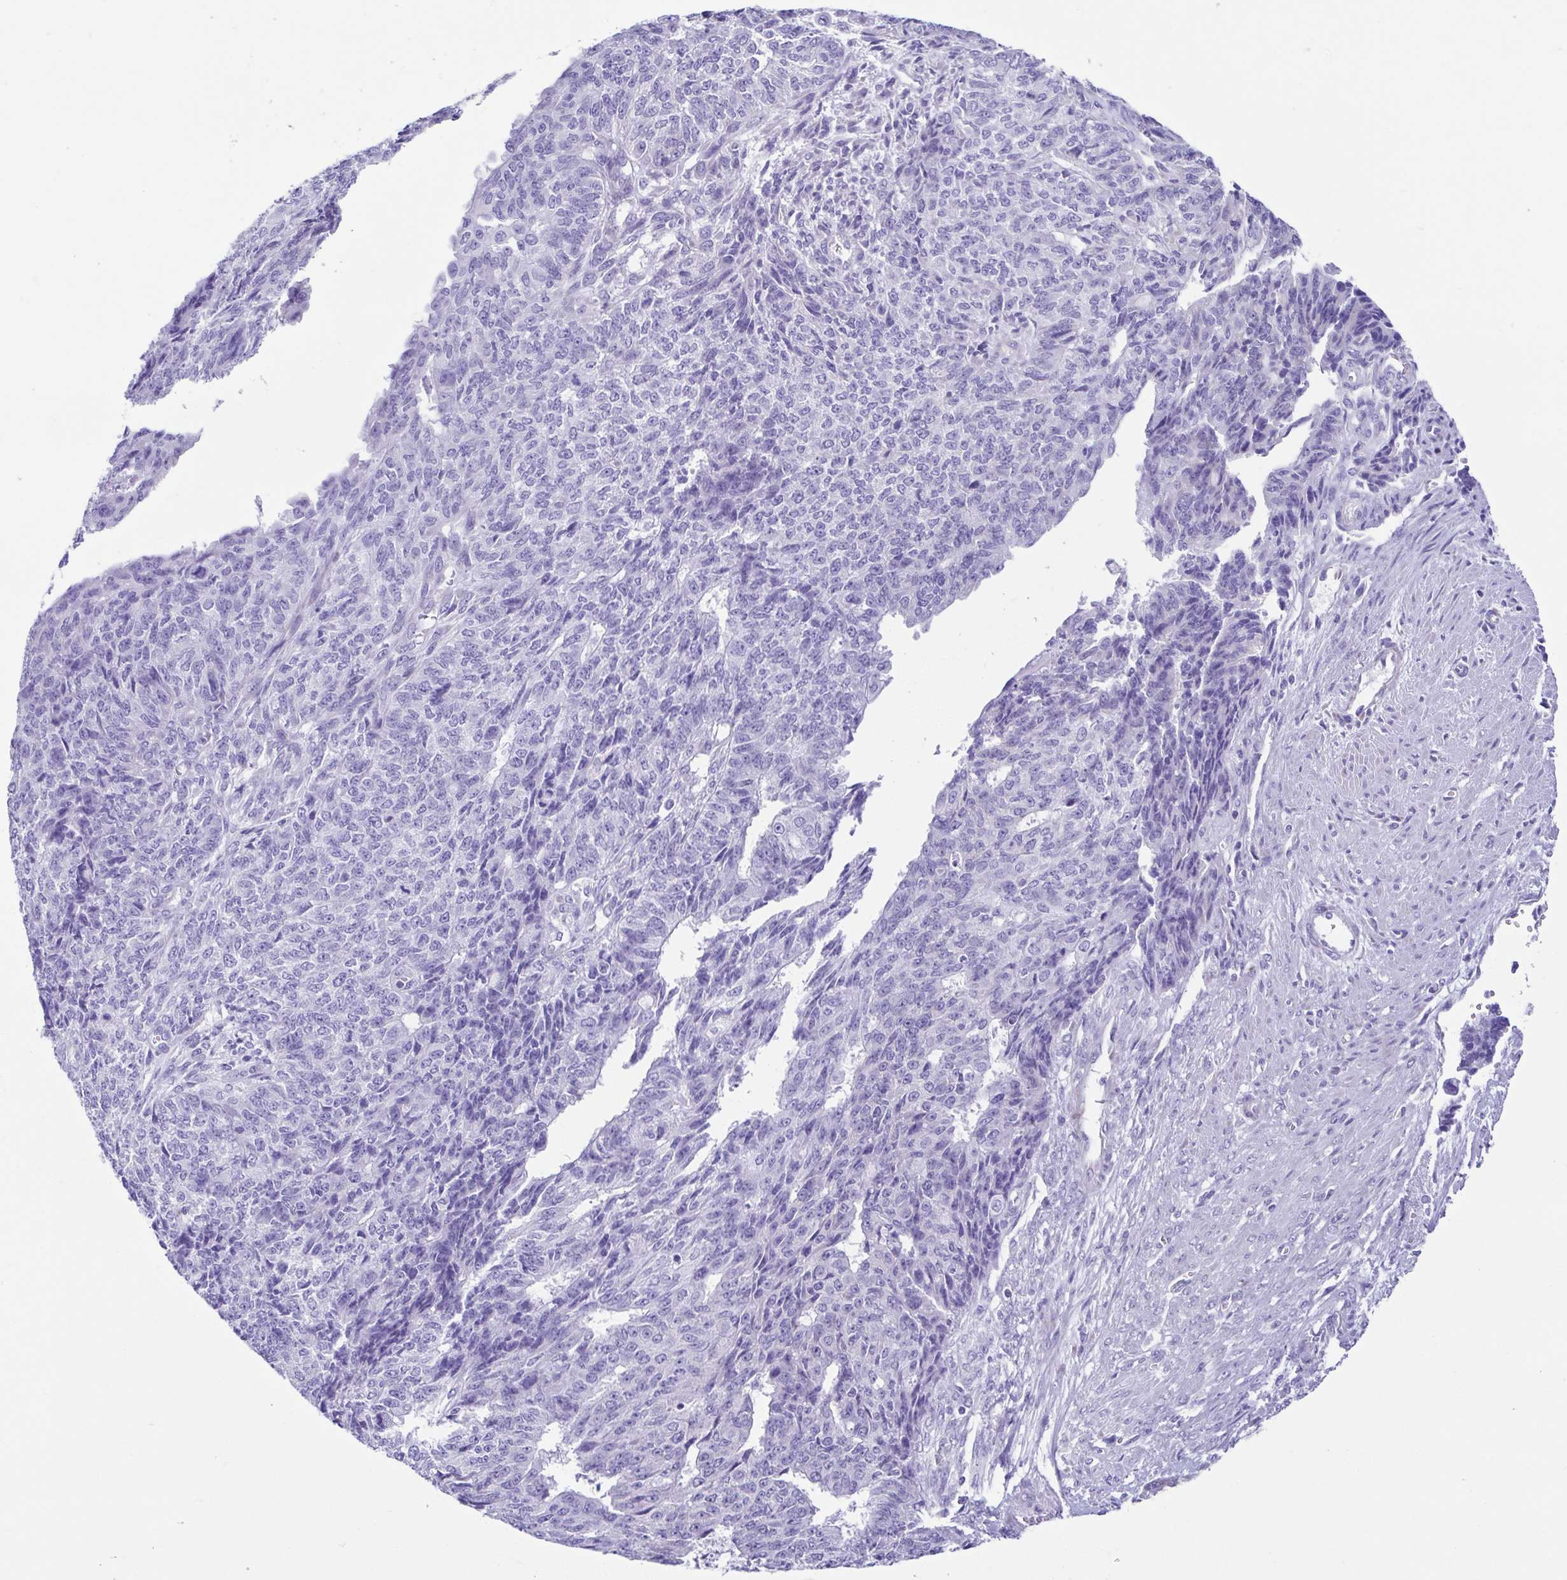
{"staining": {"intensity": "negative", "quantity": "none", "location": "none"}, "tissue": "endometrial cancer", "cell_type": "Tumor cells", "image_type": "cancer", "snomed": [{"axis": "morphology", "description": "Adenocarcinoma, NOS"}, {"axis": "topography", "description": "Endometrium"}], "caption": "High power microscopy photomicrograph of an immunohistochemistry (IHC) photomicrograph of endometrial adenocarcinoma, revealing no significant staining in tumor cells.", "gene": "ACTRT3", "patient": {"sex": "female", "age": 32}}